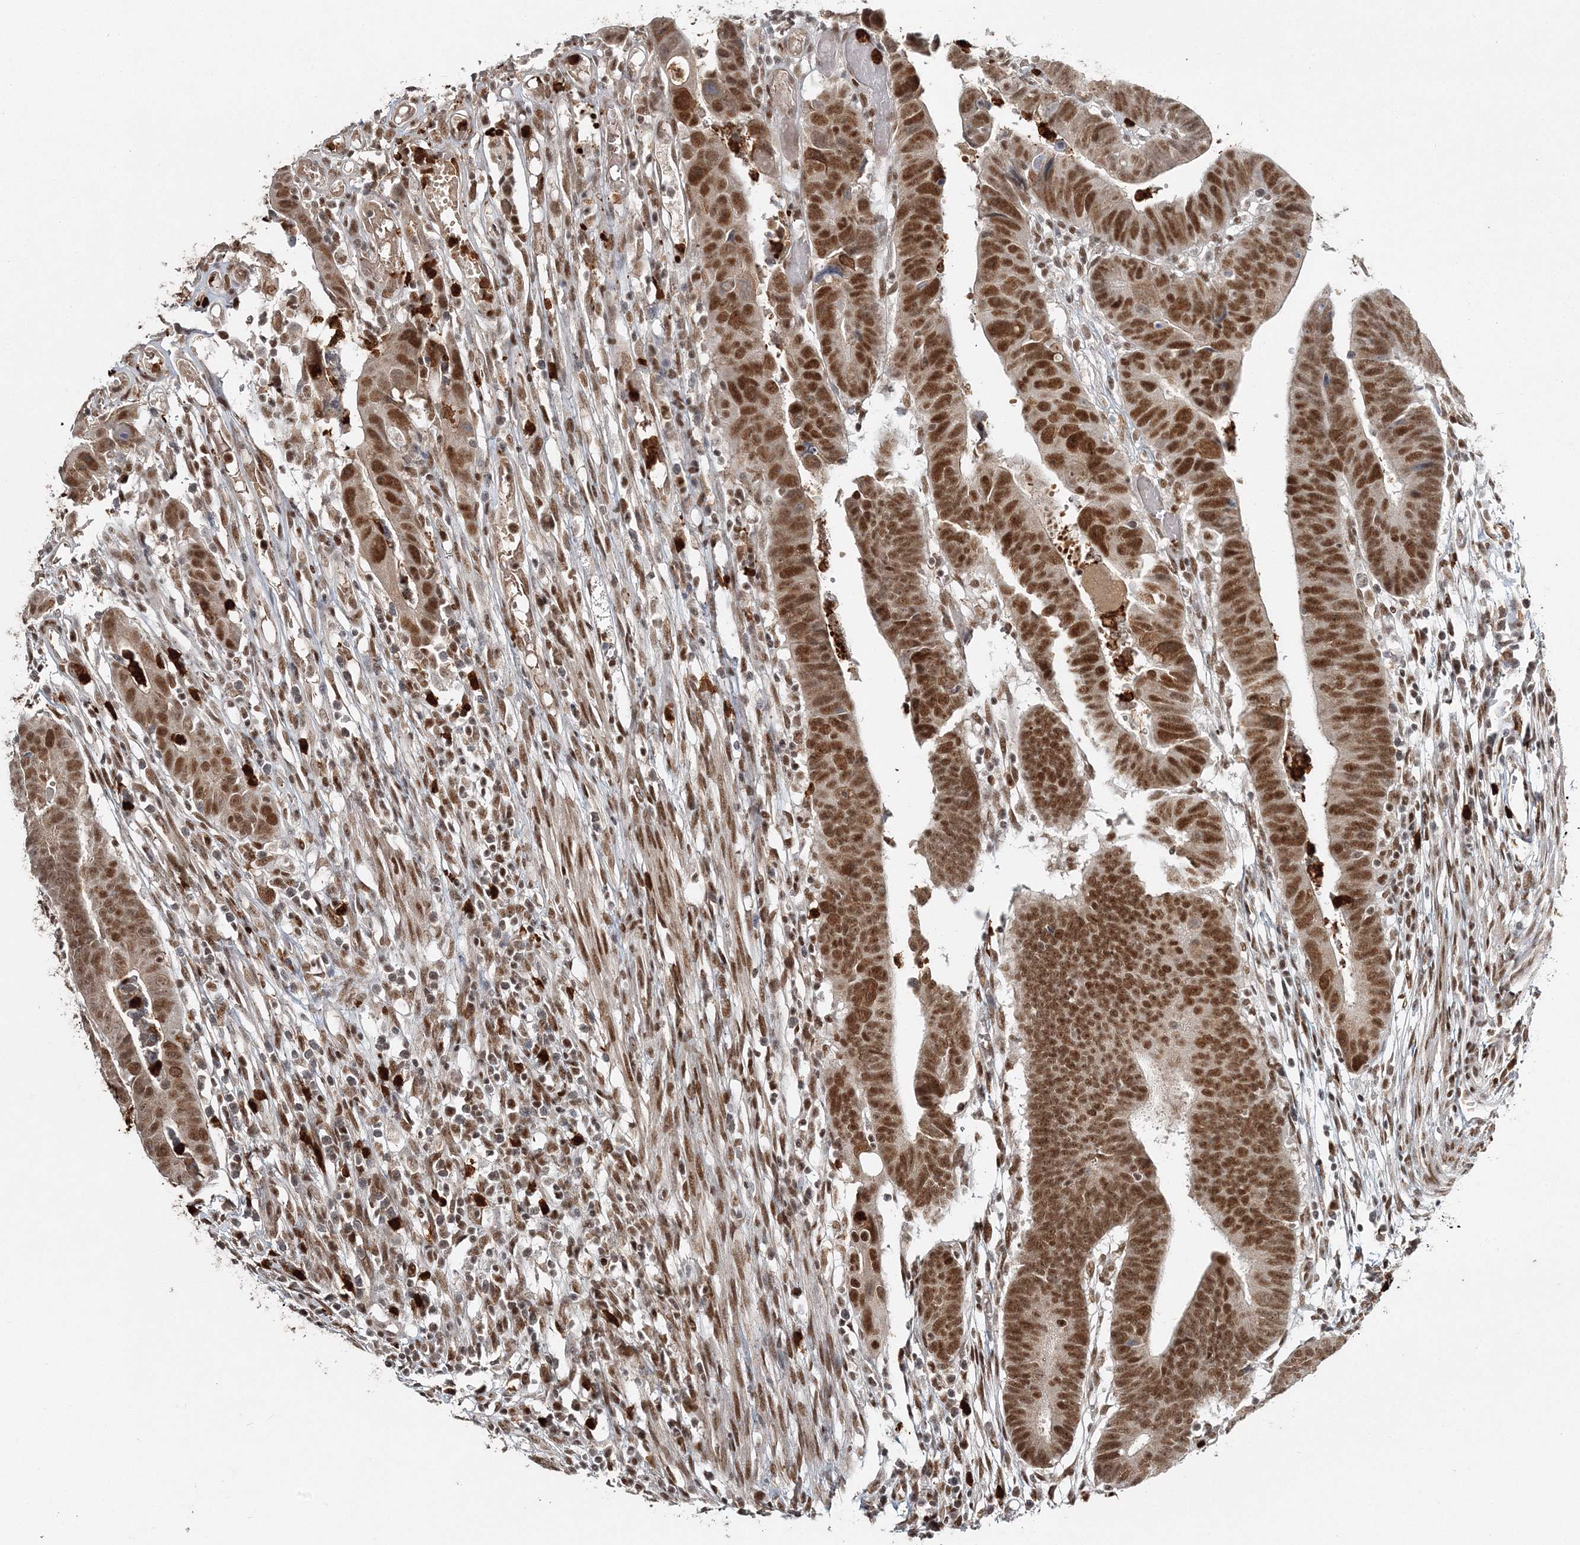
{"staining": {"intensity": "moderate", "quantity": ">75%", "location": "cytoplasmic/membranous,nuclear"}, "tissue": "colorectal cancer", "cell_type": "Tumor cells", "image_type": "cancer", "snomed": [{"axis": "morphology", "description": "Adenocarcinoma, NOS"}, {"axis": "topography", "description": "Rectum"}], "caption": "Immunohistochemical staining of adenocarcinoma (colorectal) reveals medium levels of moderate cytoplasmic/membranous and nuclear expression in about >75% of tumor cells.", "gene": "QRICH1", "patient": {"sex": "female", "age": 65}}